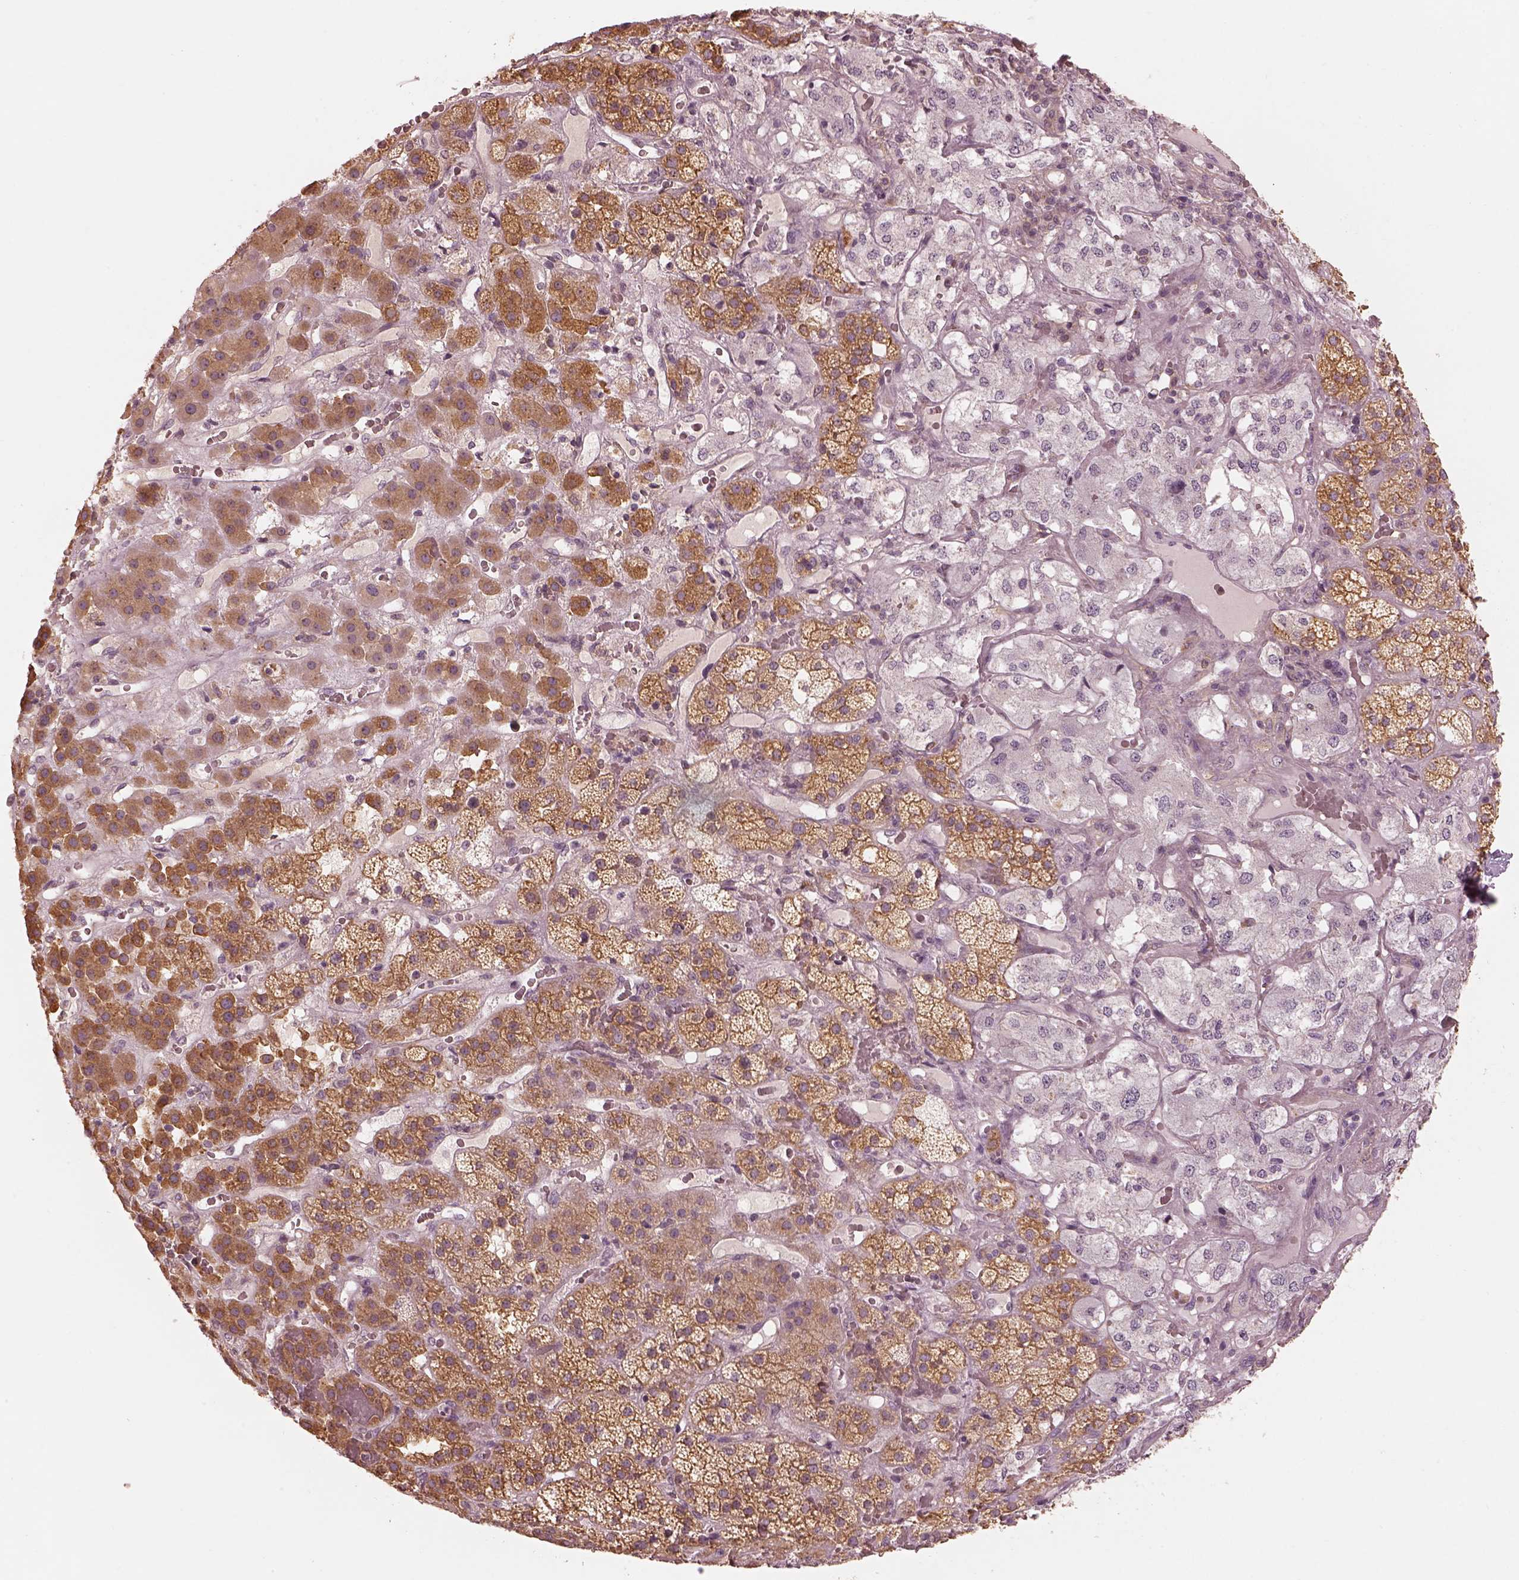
{"staining": {"intensity": "moderate", "quantity": ">75%", "location": "cytoplasmic/membranous"}, "tissue": "adrenal gland", "cell_type": "Glandular cells", "image_type": "normal", "snomed": [{"axis": "morphology", "description": "Normal tissue, NOS"}, {"axis": "topography", "description": "Adrenal gland"}], "caption": "Glandular cells display moderate cytoplasmic/membranous expression in about >75% of cells in benign adrenal gland.", "gene": "PRKACG", "patient": {"sex": "male", "age": 57}}